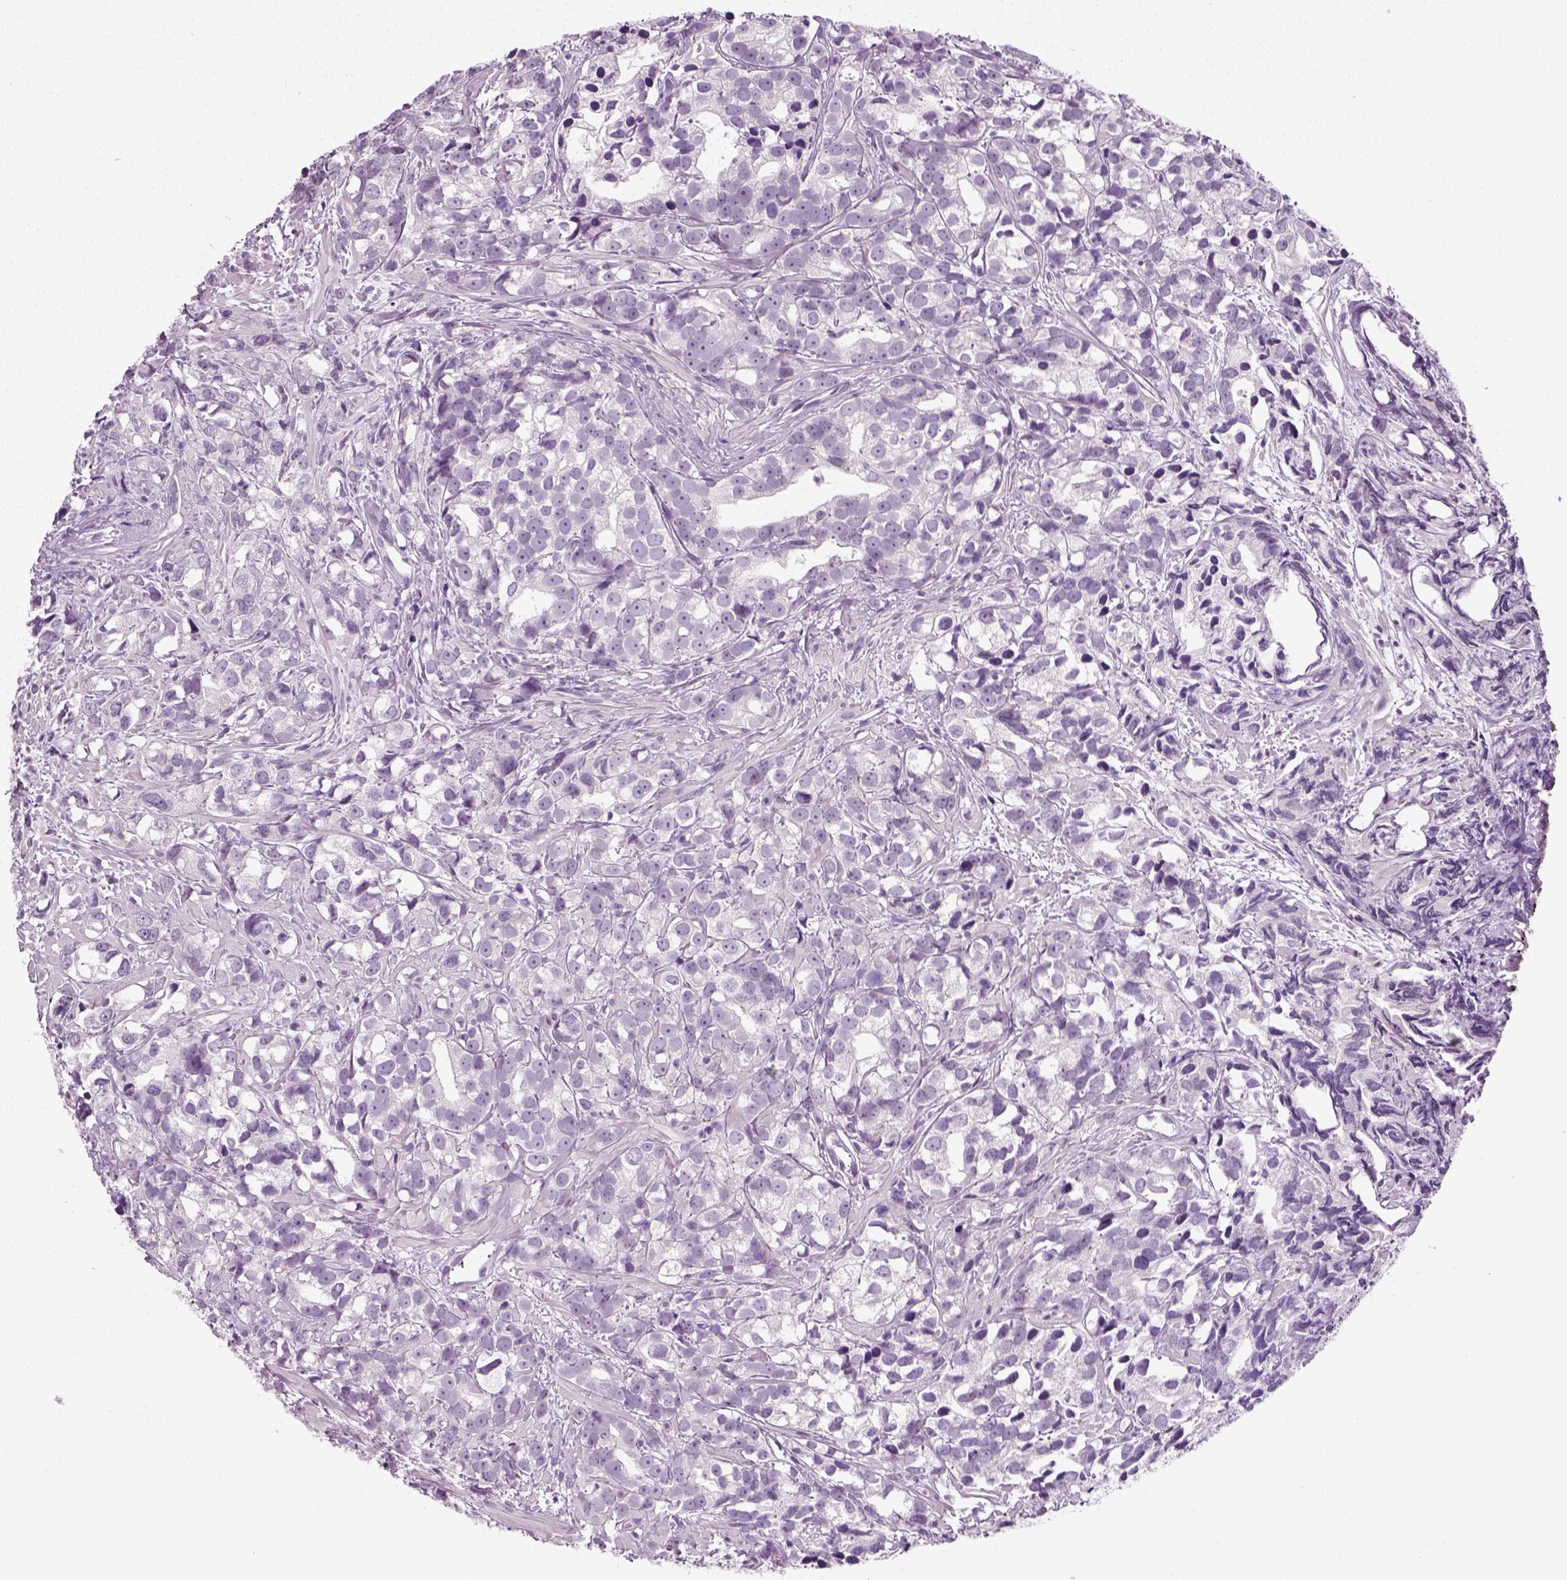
{"staining": {"intensity": "negative", "quantity": "none", "location": "none"}, "tissue": "prostate cancer", "cell_type": "Tumor cells", "image_type": "cancer", "snomed": [{"axis": "morphology", "description": "Adenocarcinoma, High grade"}, {"axis": "topography", "description": "Prostate"}], "caption": "The immunohistochemistry (IHC) histopathology image has no significant expression in tumor cells of adenocarcinoma (high-grade) (prostate) tissue.", "gene": "SPATA31E1", "patient": {"sex": "male", "age": 79}}